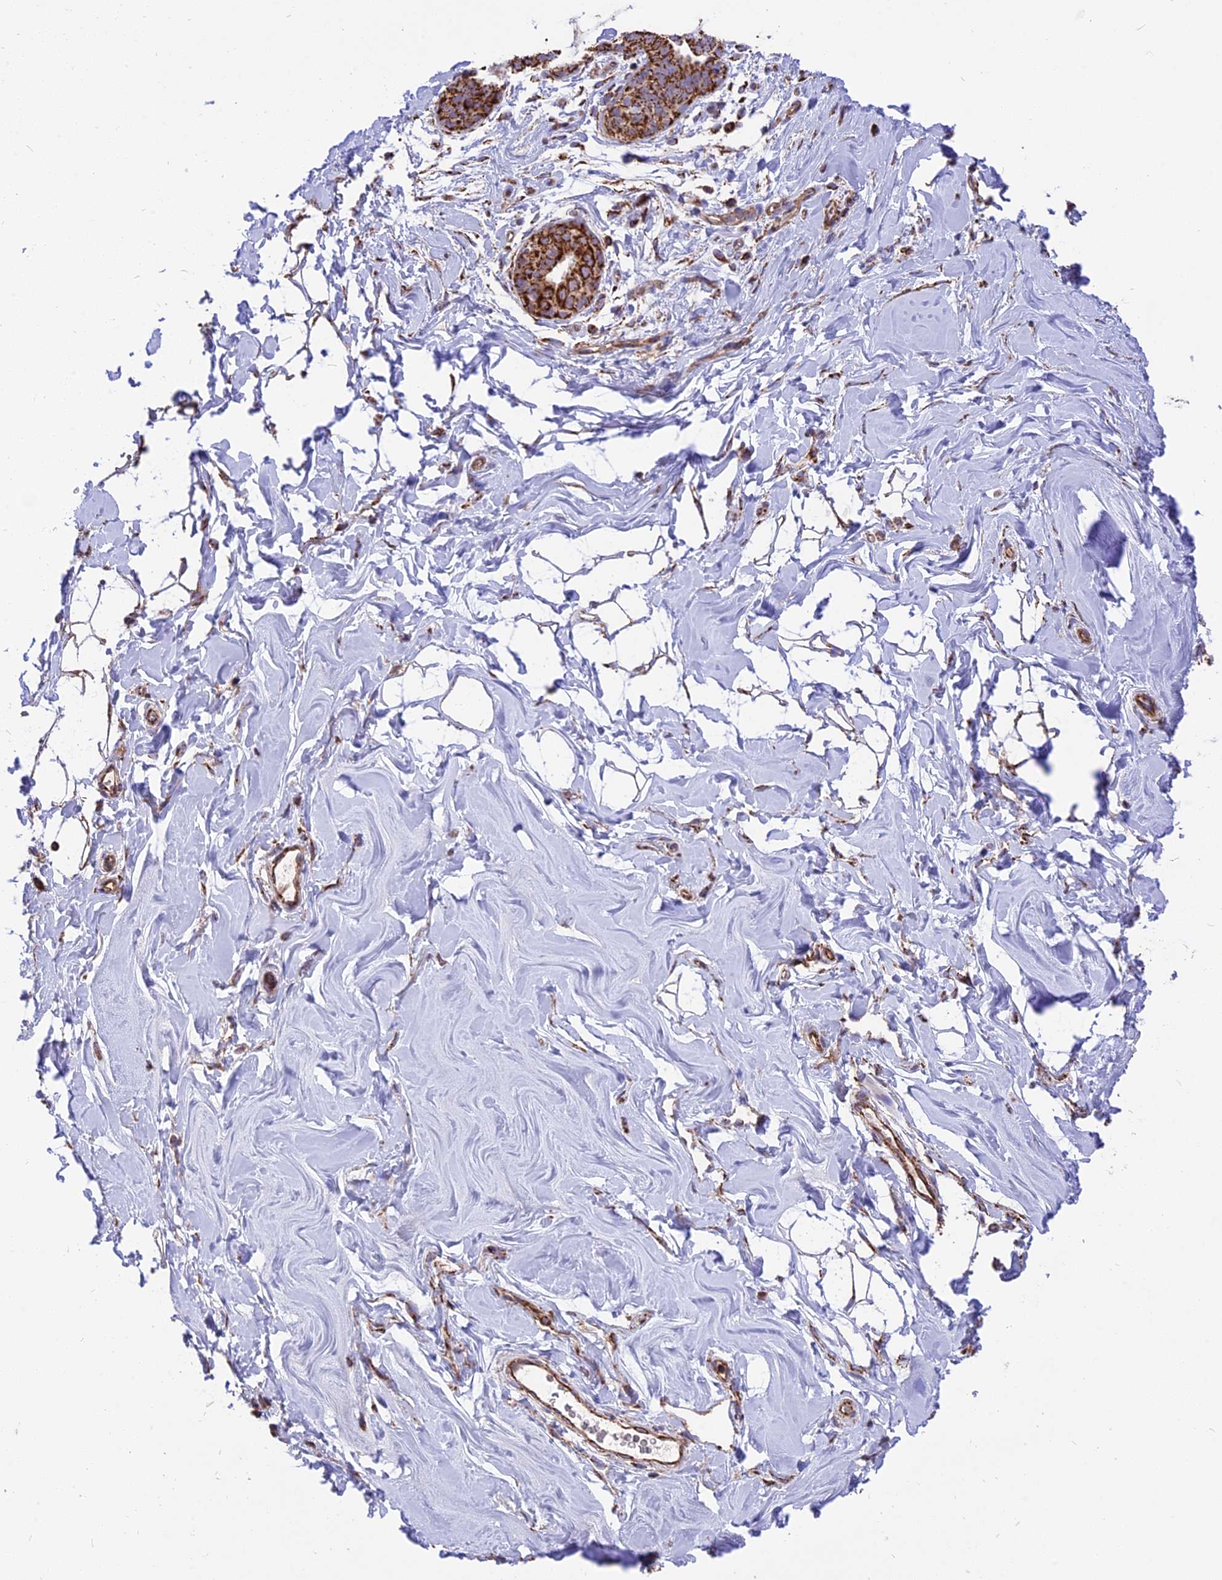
{"staining": {"intensity": "strong", "quantity": ">75%", "location": "cytoplasmic/membranous"}, "tissue": "adipose tissue", "cell_type": "Adipocytes", "image_type": "normal", "snomed": [{"axis": "morphology", "description": "Normal tissue, NOS"}, {"axis": "topography", "description": "Breast"}], "caption": "A micrograph showing strong cytoplasmic/membranous expression in approximately >75% of adipocytes in benign adipose tissue, as visualized by brown immunohistochemical staining.", "gene": "TTC4", "patient": {"sex": "female", "age": 26}}